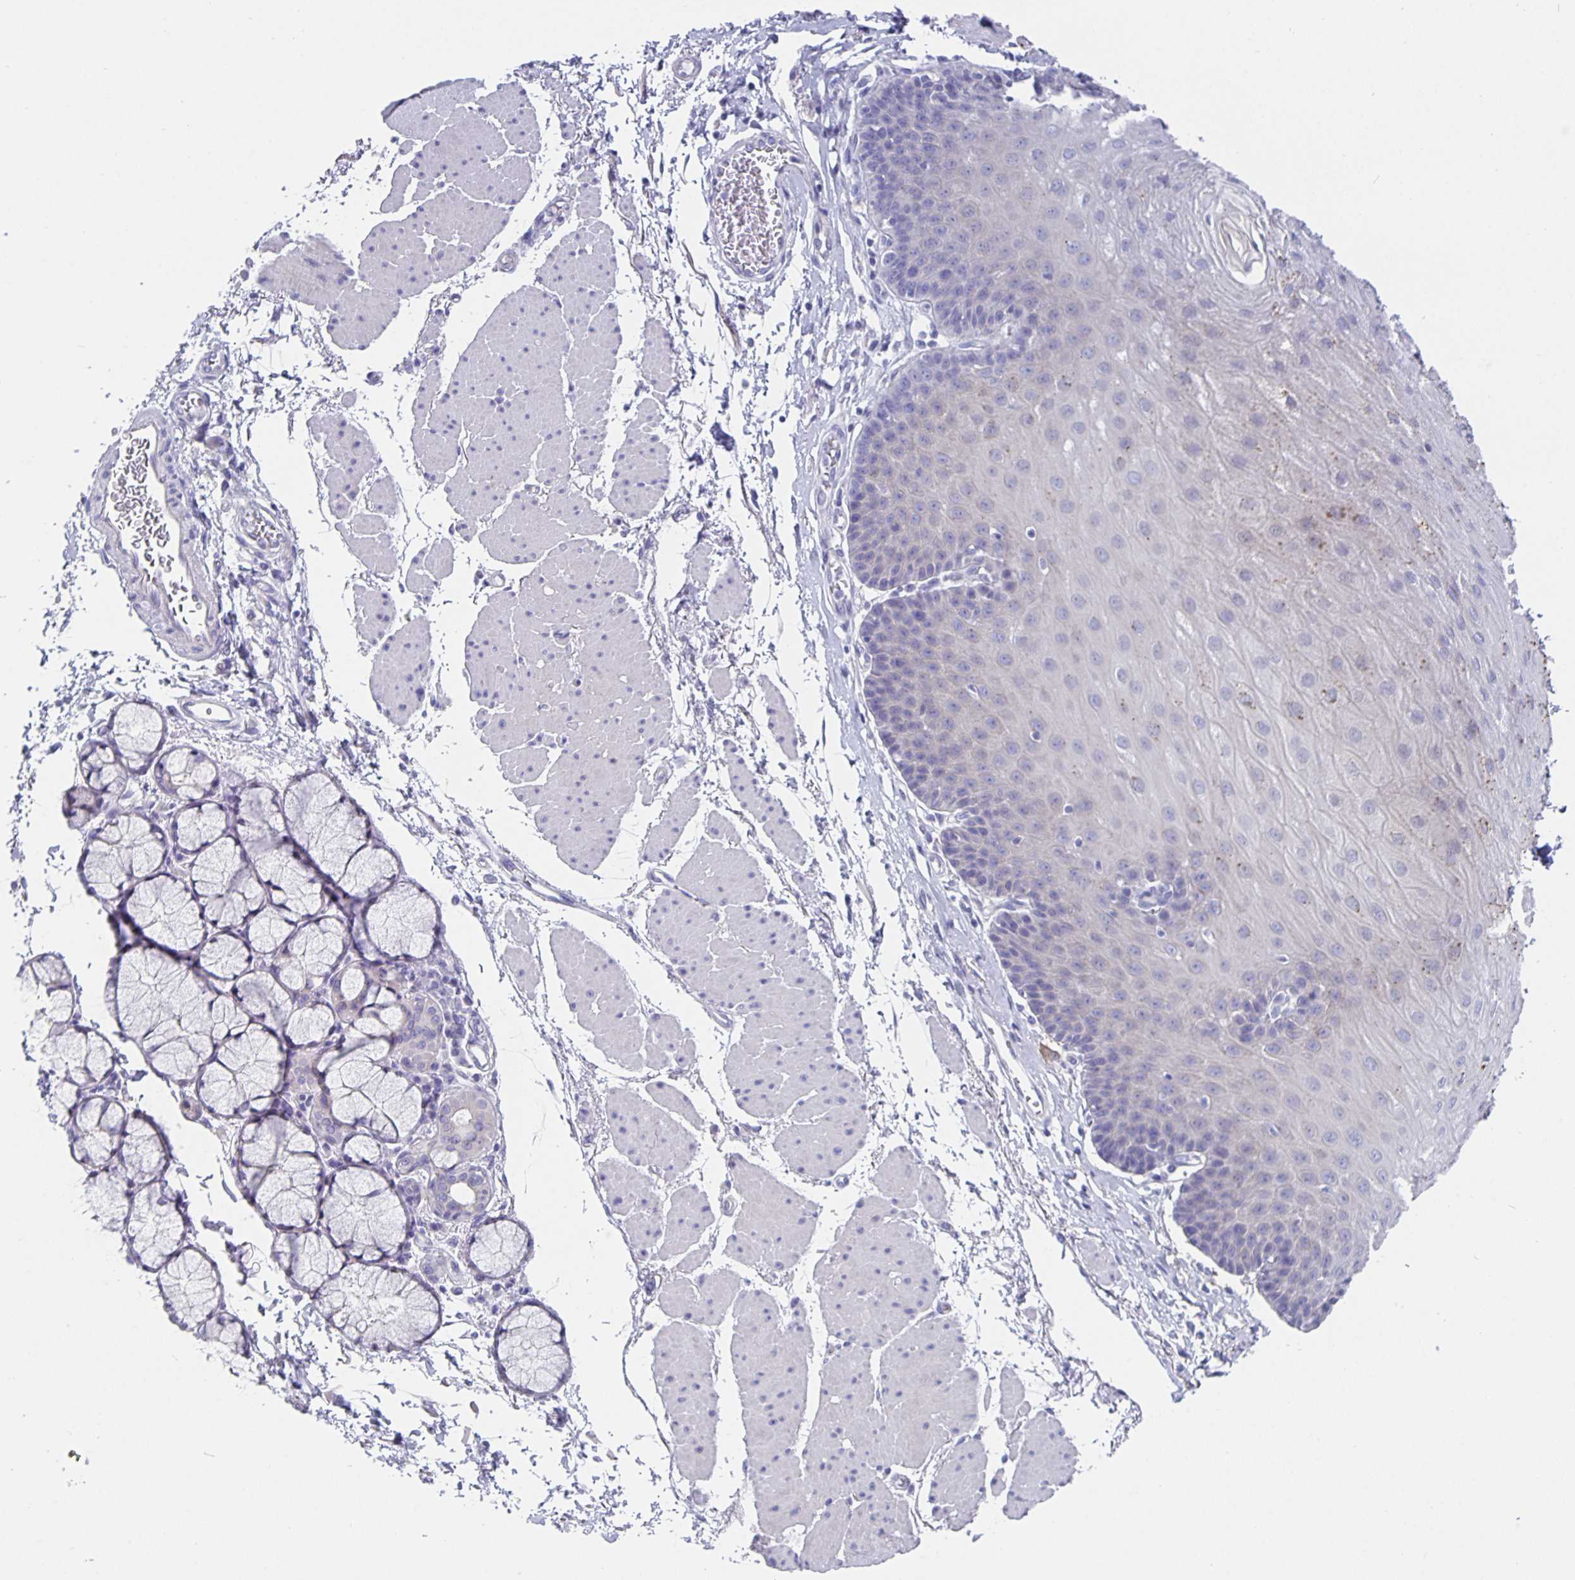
{"staining": {"intensity": "negative", "quantity": "none", "location": "none"}, "tissue": "esophagus", "cell_type": "Squamous epithelial cells", "image_type": "normal", "snomed": [{"axis": "morphology", "description": "Normal tissue, NOS"}, {"axis": "topography", "description": "Esophagus"}], "caption": "DAB immunohistochemical staining of benign human esophagus demonstrates no significant positivity in squamous epithelial cells.", "gene": "CFAP74", "patient": {"sex": "female", "age": 81}}